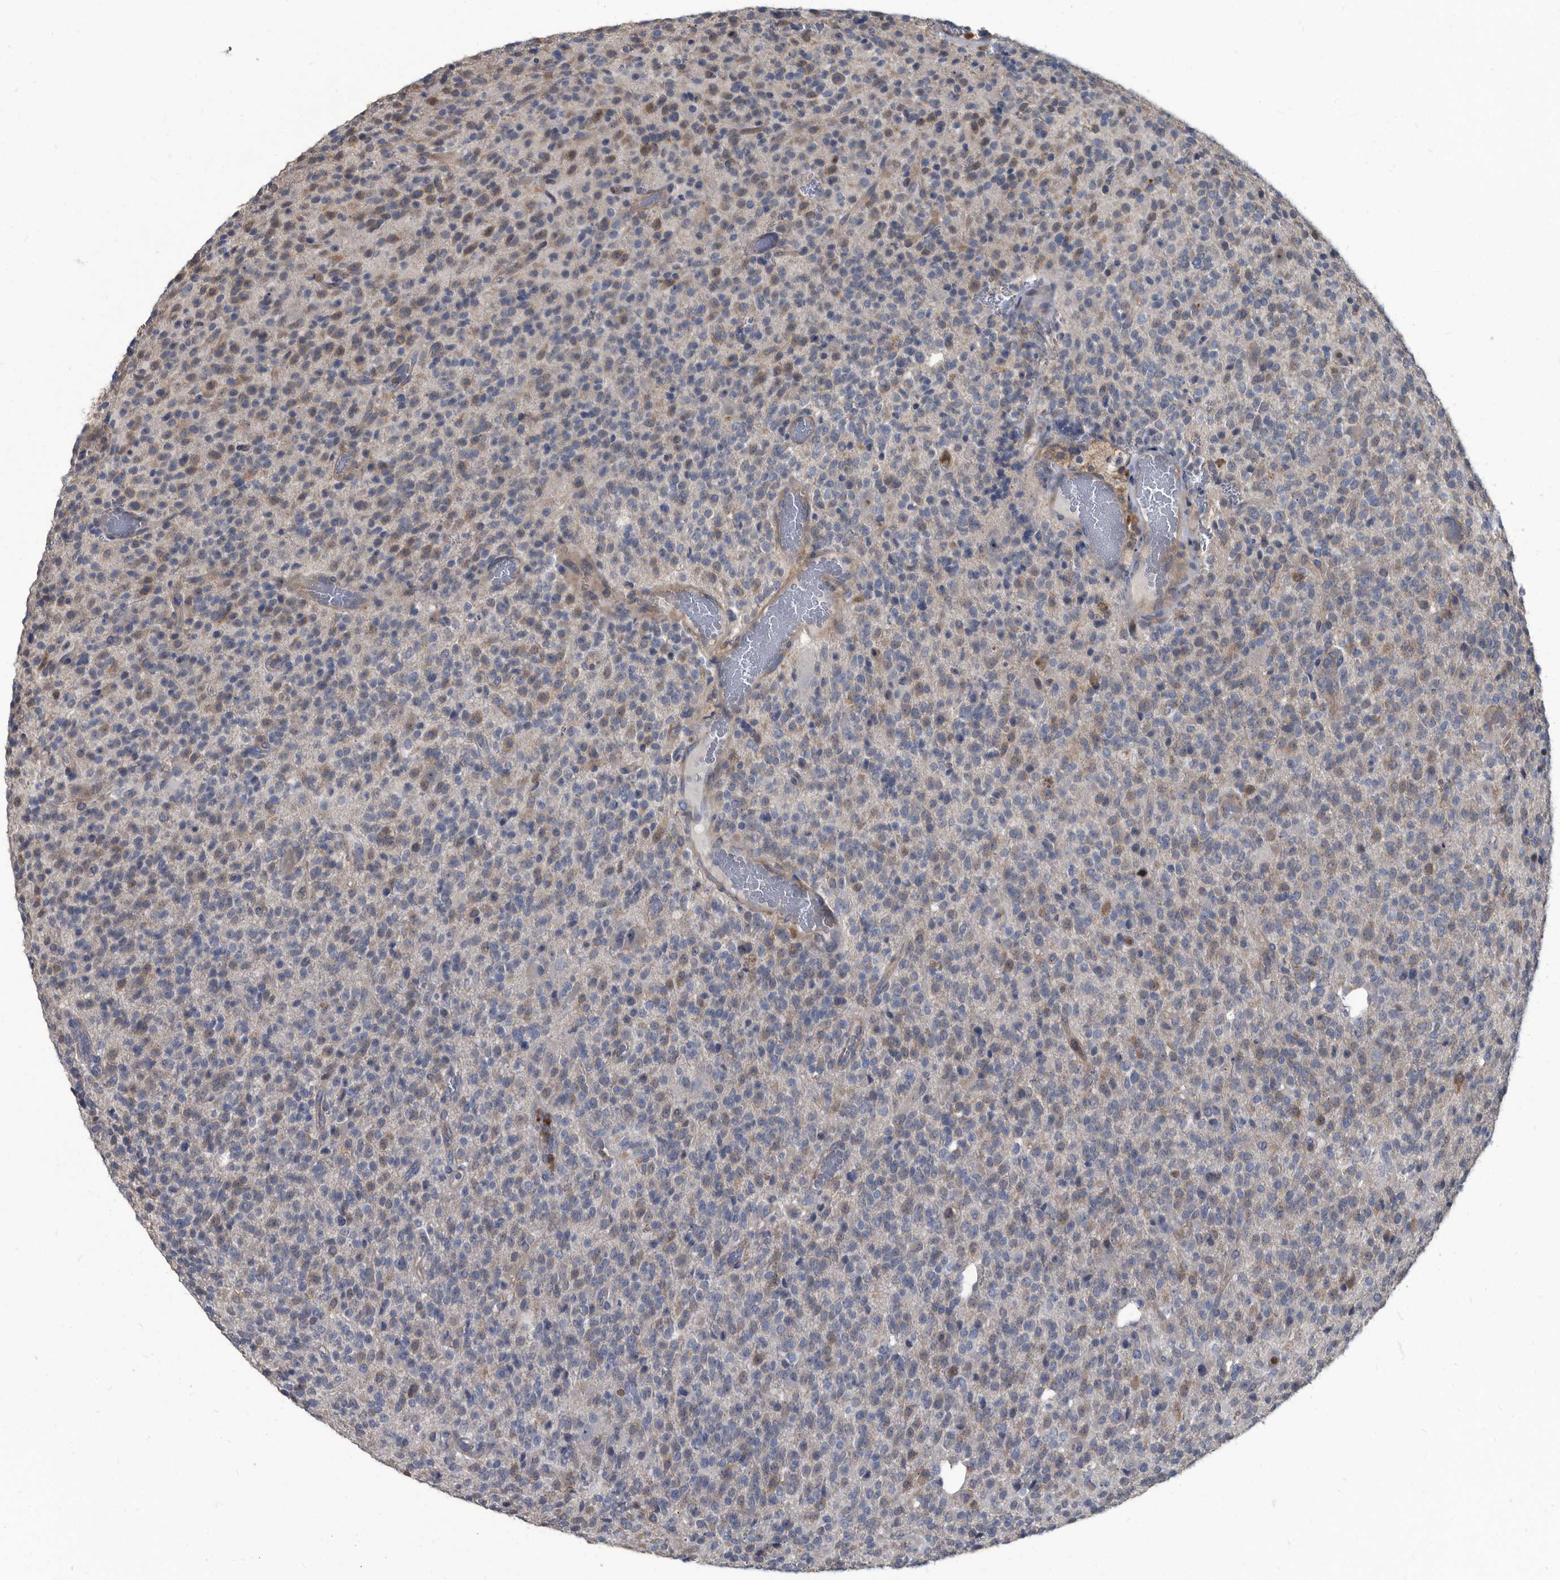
{"staining": {"intensity": "negative", "quantity": "none", "location": "none"}, "tissue": "glioma", "cell_type": "Tumor cells", "image_type": "cancer", "snomed": [{"axis": "morphology", "description": "Glioma, malignant, High grade"}, {"axis": "topography", "description": "Brain"}], "caption": "This is a photomicrograph of immunohistochemistry staining of malignant glioma (high-grade), which shows no expression in tumor cells.", "gene": "CDV3", "patient": {"sex": "male", "age": 34}}